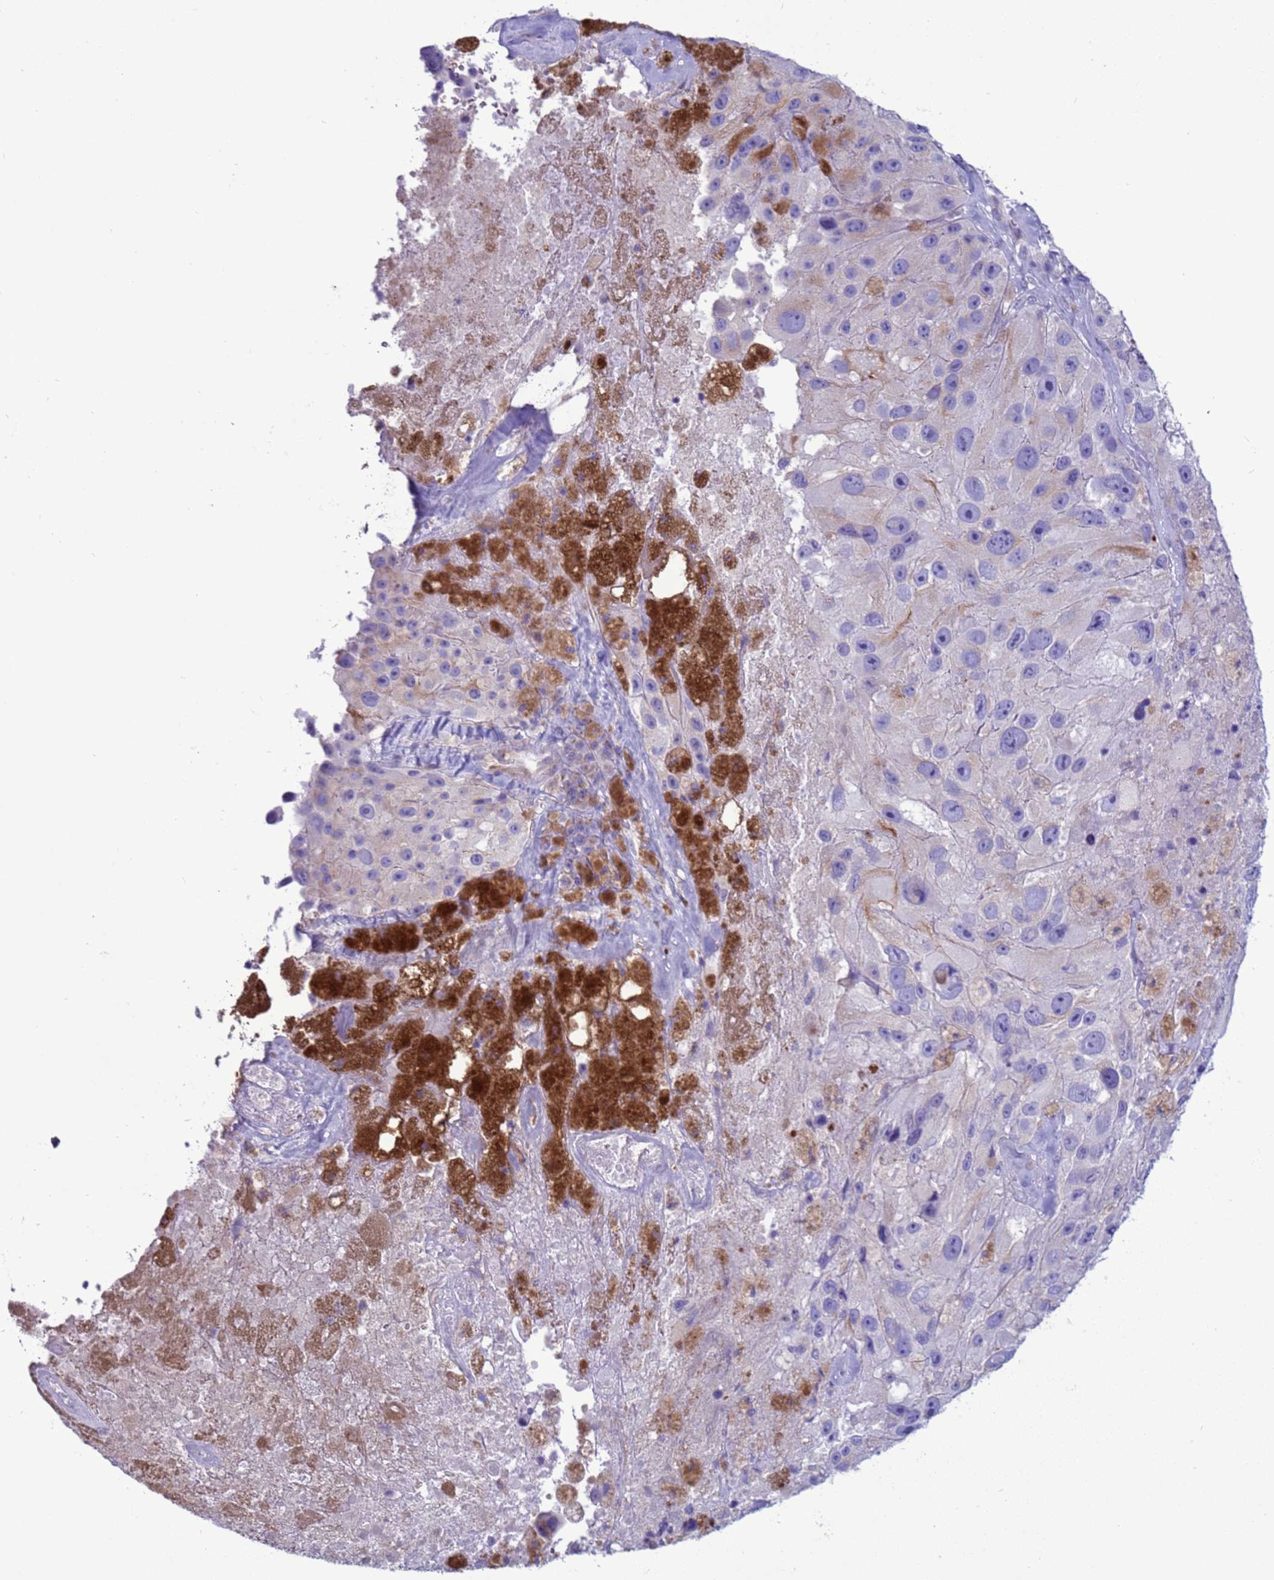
{"staining": {"intensity": "negative", "quantity": "none", "location": "none"}, "tissue": "melanoma", "cell_type": "Tumor cells", "image_type": "cancer", "snomed": [{"axis": "morphology", "description": "Malignant melanoma, Metastatic site"}, {"axis": "topography", "description": "Lymph node"}], "caption": "This is an immunohistochemistry photomicrograph of human malignant melanoma (metastatic site). There is no expression in tumor cells.", "gene": "CST4", "patient": {"sex": "male", "age": 62}}